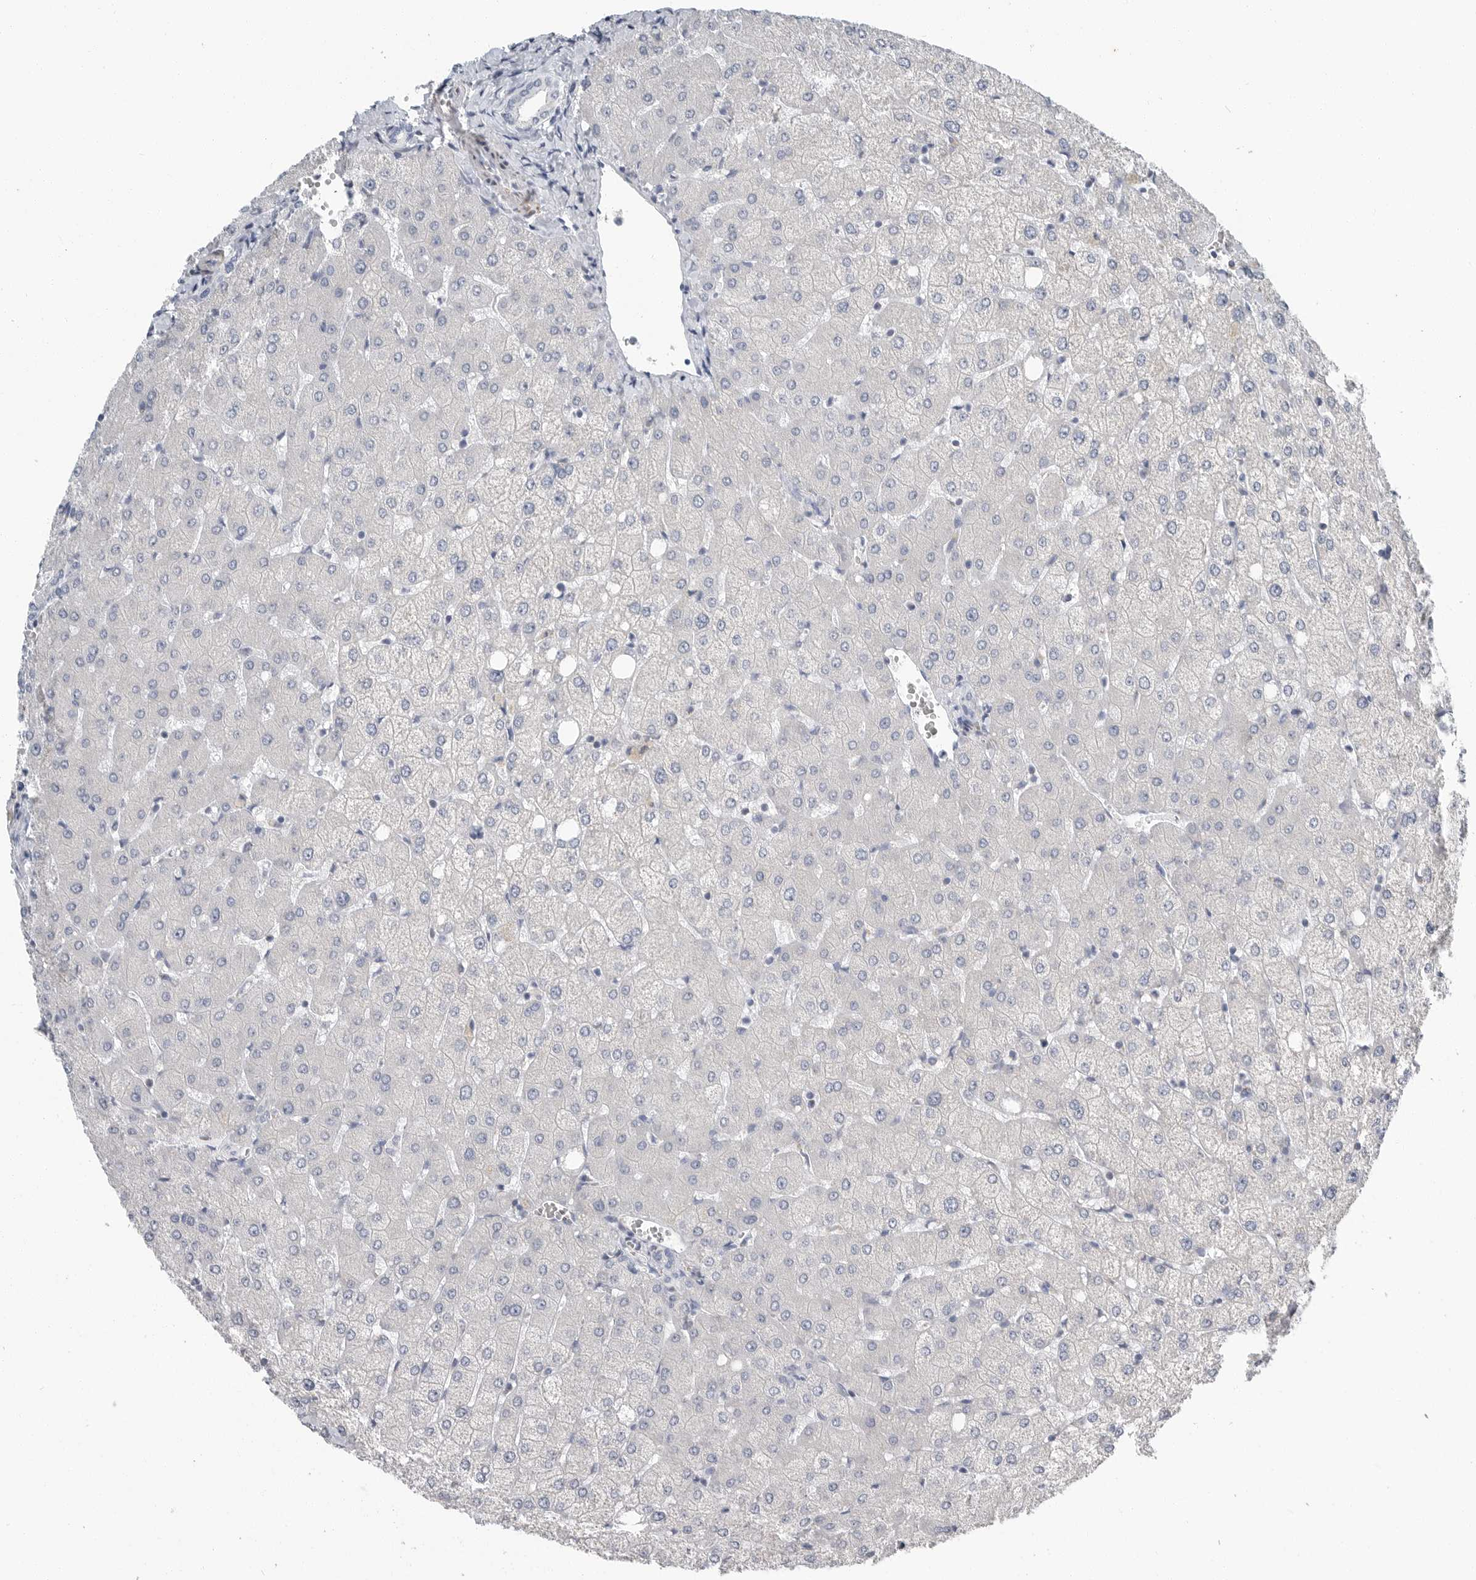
{"staining": {"intensity": "negative", "quantity": "none", "location": "none"}, "tissue": "liver", "cell_type": "Cholangiocytes", "image_type": "normal", "snomed": [{"axis": "morphology", "description": "Normal tissue, NOS"}, {"axis": "topography", "description": "Liver"}], "caption": "Cholangiocytes are negative for brown protein staining in unremarkable liver. (Brightfield microscopy of DAB immunohistochemistry at high magnification).", "gene": "PLN", "patient": {"sex": "female", "age": 54}}